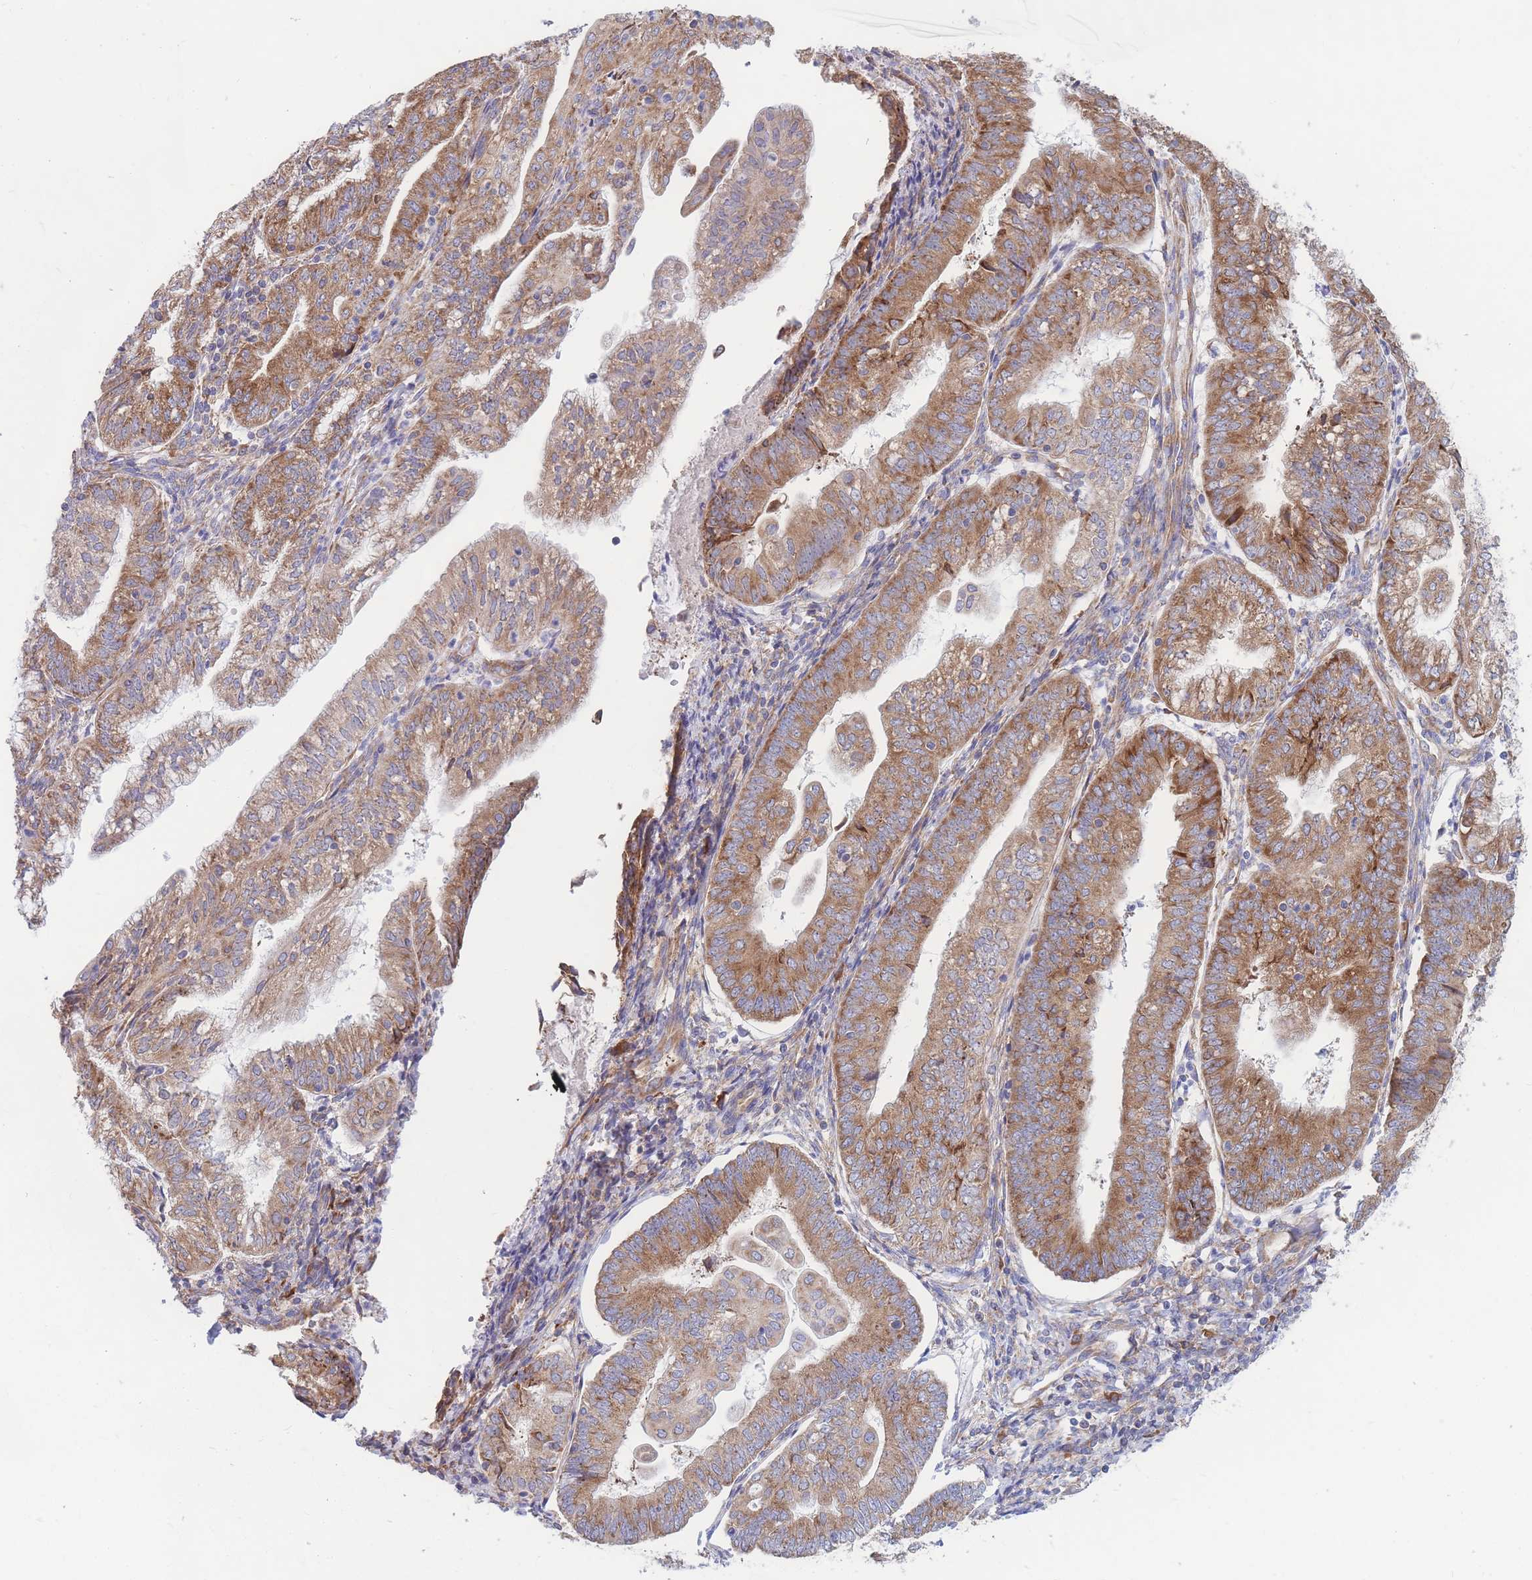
{"staining": {"intensity": "moderate", "quantity": ">75%", "location": "cytoplasmic/membranous"}, "tissue": "endometrial cancer", "cell_type": "Tumor cells", "image_type": "cancer", "snomed": [{"axis": "morphology", "description": "Adenocarcinoma, NOS"}, {"axis": "topography", "description": "Endometrium"}], "caption": "Endometrial cancer tissue shows moderate cytoplasmic/membranous positivity in approximately >75% of tumor cells, visualized by immunohistochemistry.", "gene": "RPL8", "patient": {"sex": "female", "age": 55}}